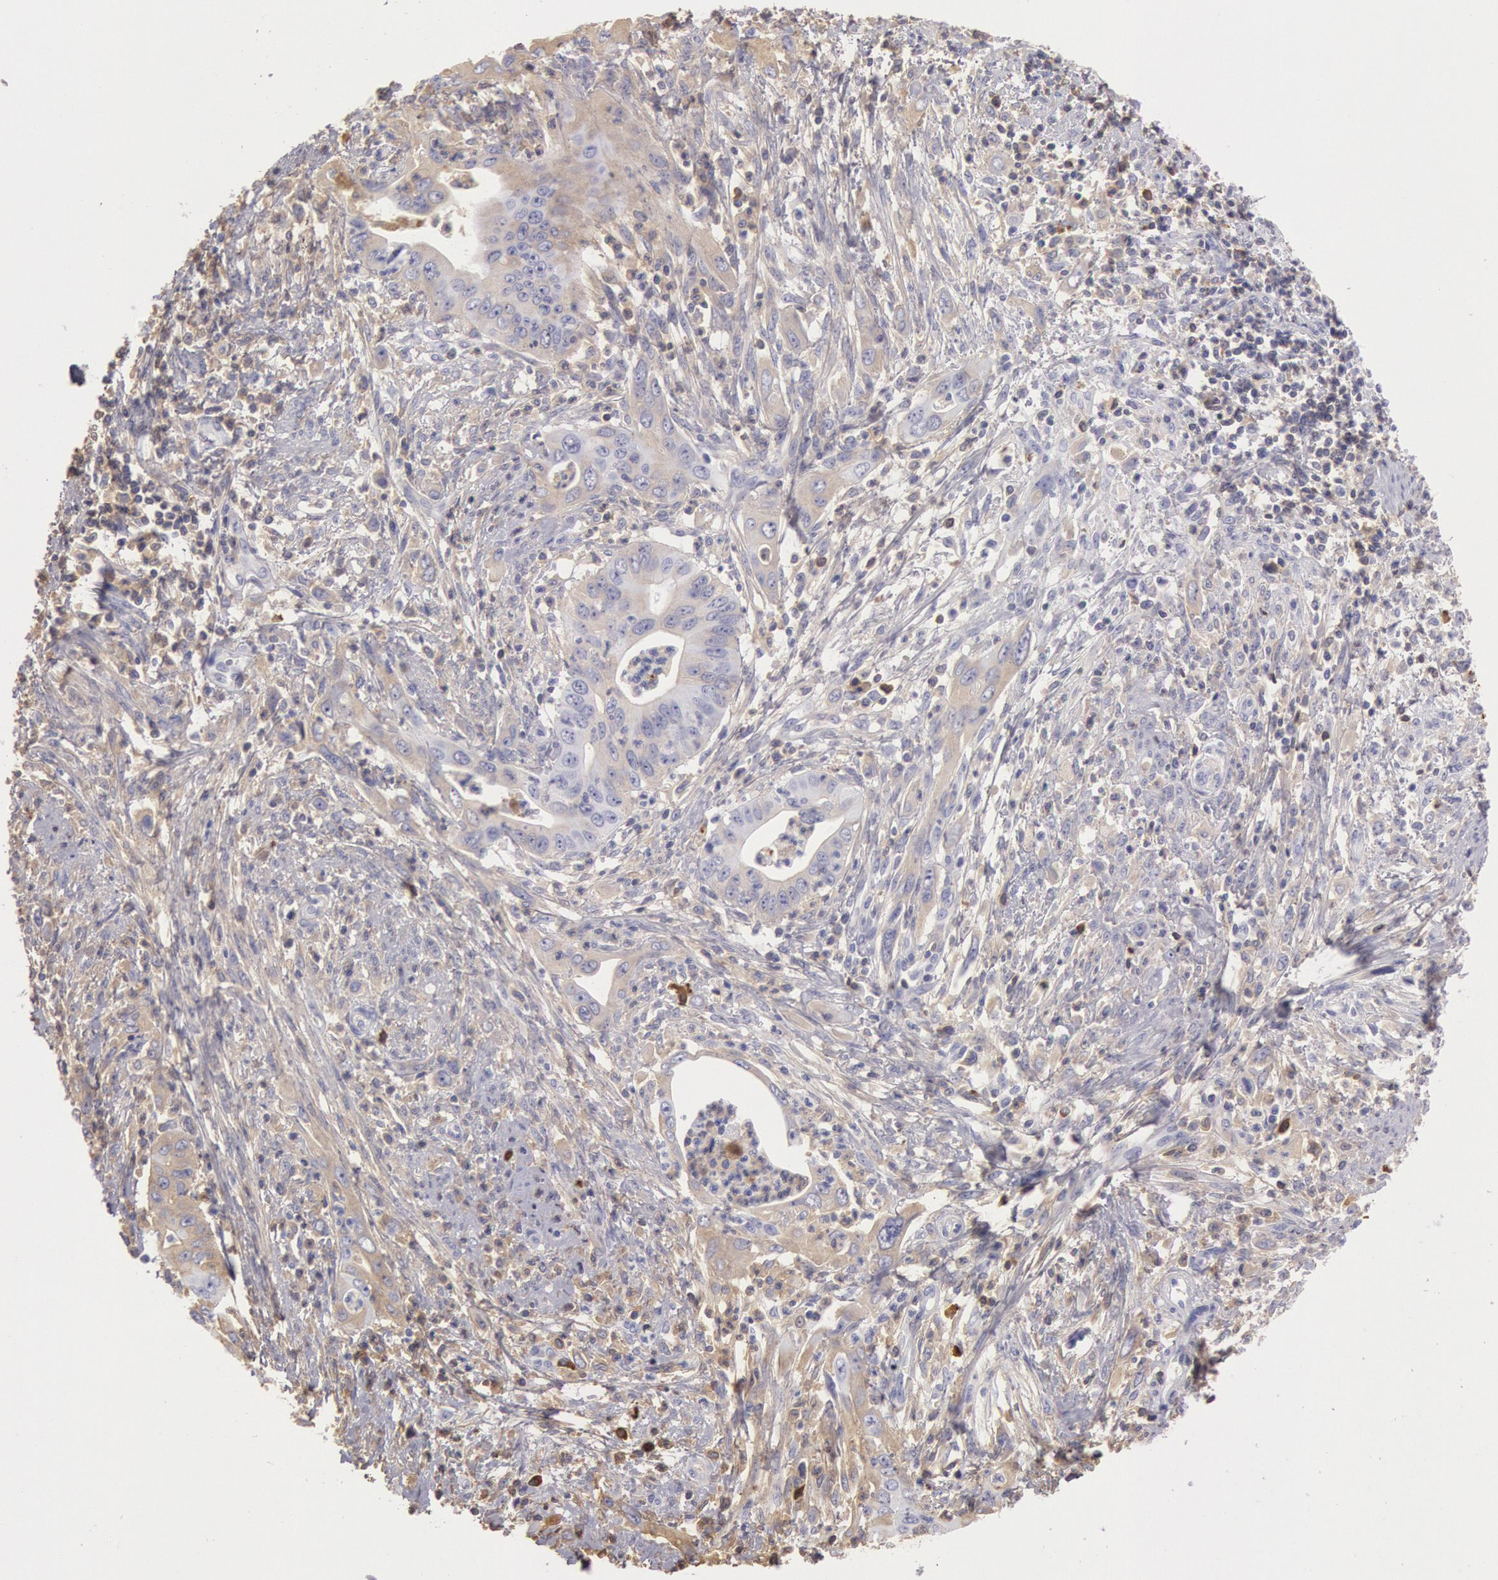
{"staining": {"intensity": "weak", "quantity": "<25%", "location": "cytoplasmic/membranous"}, "tissue": "cervical cancer", "cell_type": "Tumor cells", "image_type": "cancer", "snomed": [{"axis": "morphology", "description": "Normal tissue, NOS"}, {"axis": "morphology", "description": "Adenocarcinoma, NOS"}, {"axis": "topography", "description": "Cervix"}], "caption": "An immunohistochemistry image of cervical cancer is shown. There is no staining in tumor cells of cervical cancer.", "gene": "IGHG1", "patient": {"sex": "female", "age": 34}}